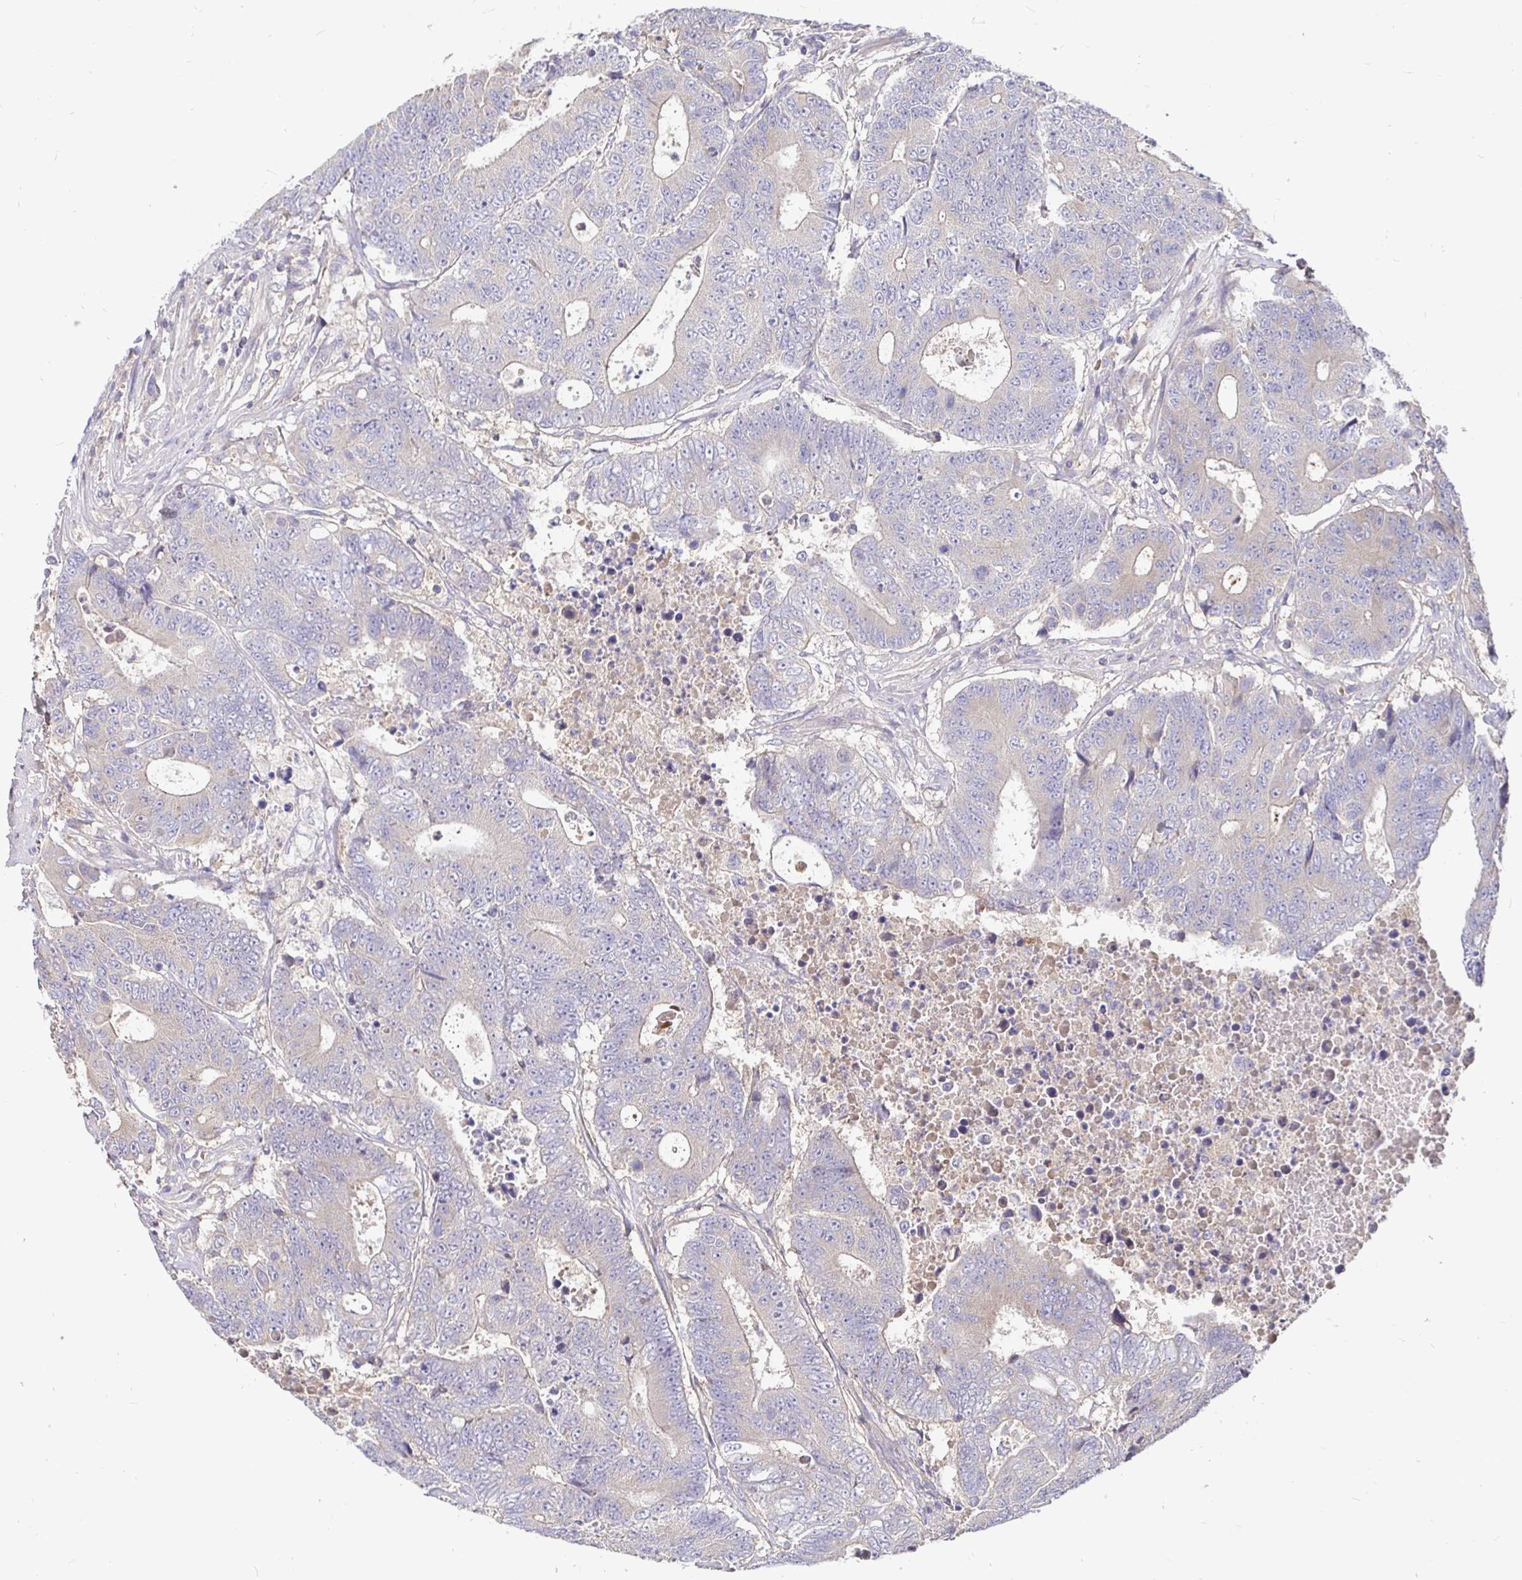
{"staining": {"intensity": "negative", "quantity": "none", "location": "none"}, "tissue": "colorectal cancer", "cell_type": "Tumor cells", "image_type": "cancer", "snomed": [{"axis": "morphology", "description": "Adenocarcinoma, NOS"}, {"axis": "topography", "description": "Colon"}], "caption": "Tumor cells show no significant expression in colorectal cancer (adenocarcinoma).", "gene": "KIF21A", "patient": {"sex": "female", "age": 48}}